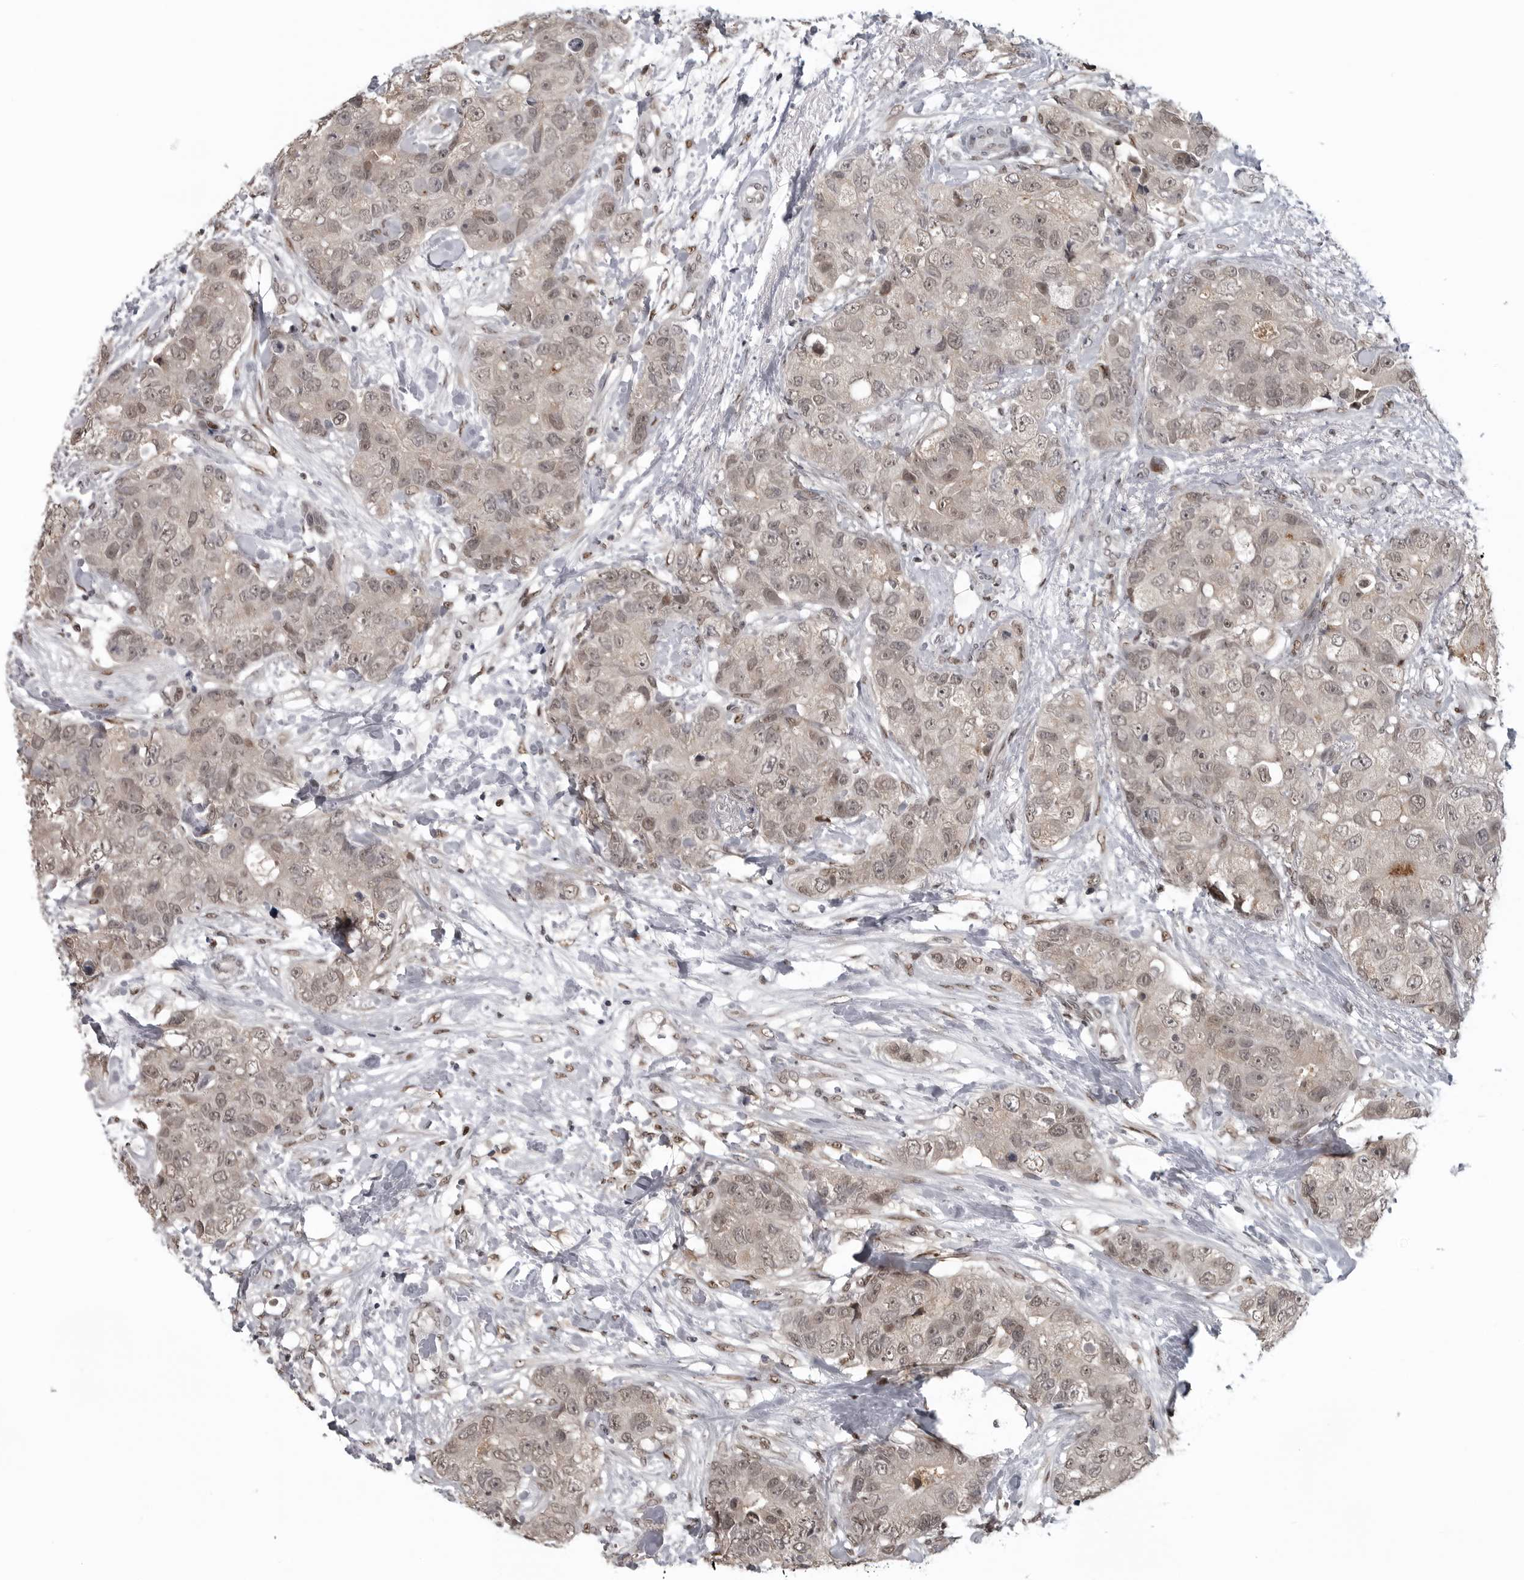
{"staining": {"intensity": "weak", "quantity": ">75%", "location": "nuclear"}, "tissue": "breast cancer", "cell_type": "Tumor cells", "image_type": "cancer", "snomed": [{"axis": "morphology", "description": "Duct carcinoma"}, {"axis": "topography", "description": "Breast"}], "caption": "Breast infiltrating ductal carcinoma tissue reveals weak nuclear expression in approximately >75% of tumor cells", "gene": "C8orf58", "patient": {"sex": "female", "age": 62}}